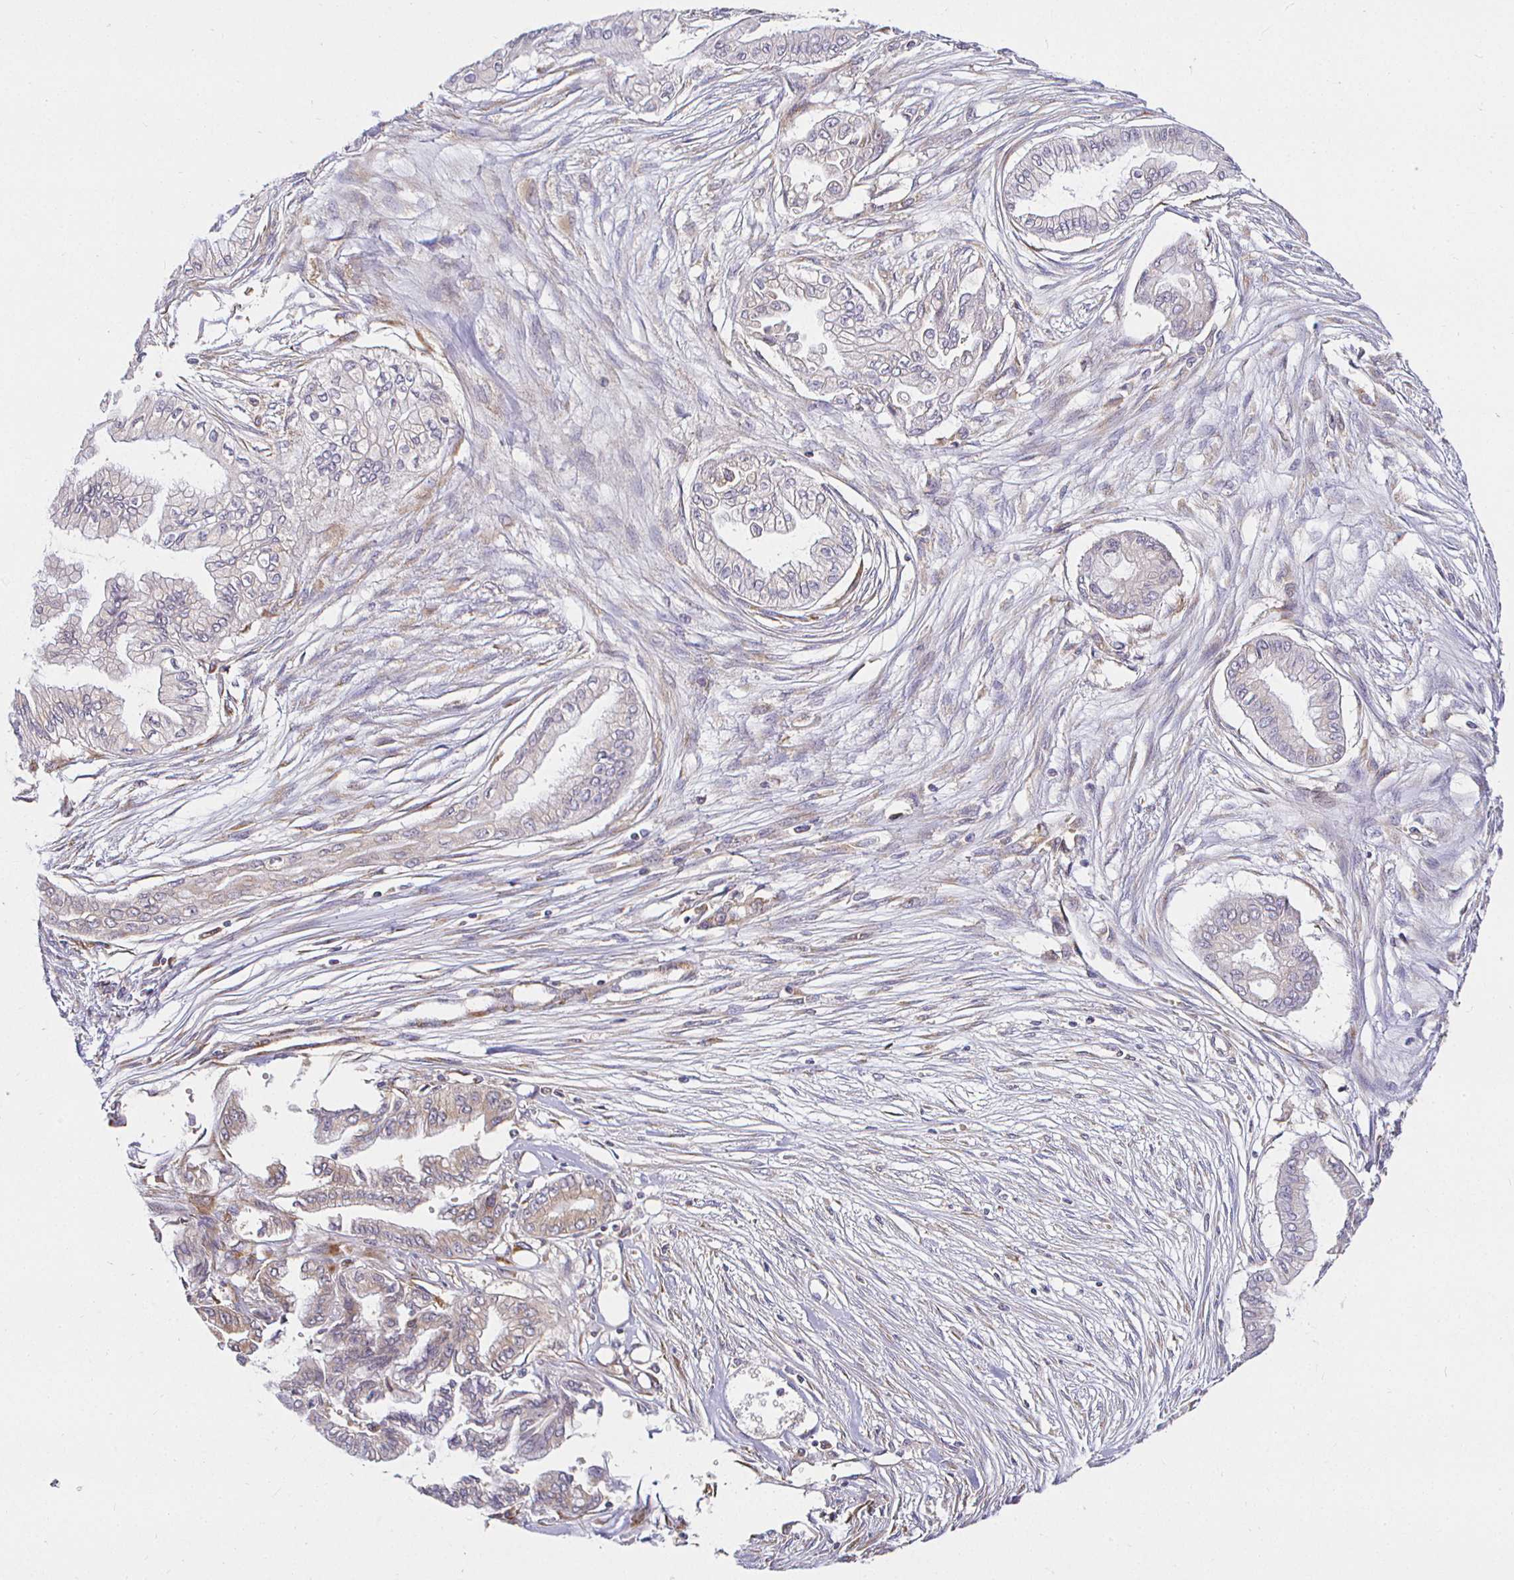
{"staining": {"intensity": "negative", "quantity": "none", "location": "none"}, "tissue": "pancreatic cancer", "cell_type": "Tumor cells", "image_type": "cancer", "snomed": [{"axis": "morphology", "description": "Adenocarcinoma, NOS"}, {"axis": "topography", "description": "Pancreas"}], "caption": "Protein analysis of pancreatic cancer reveals no significant positivity in tumor cells.", "gene": "IRAK1", "patient": {"sex": "female", "age": 68}}